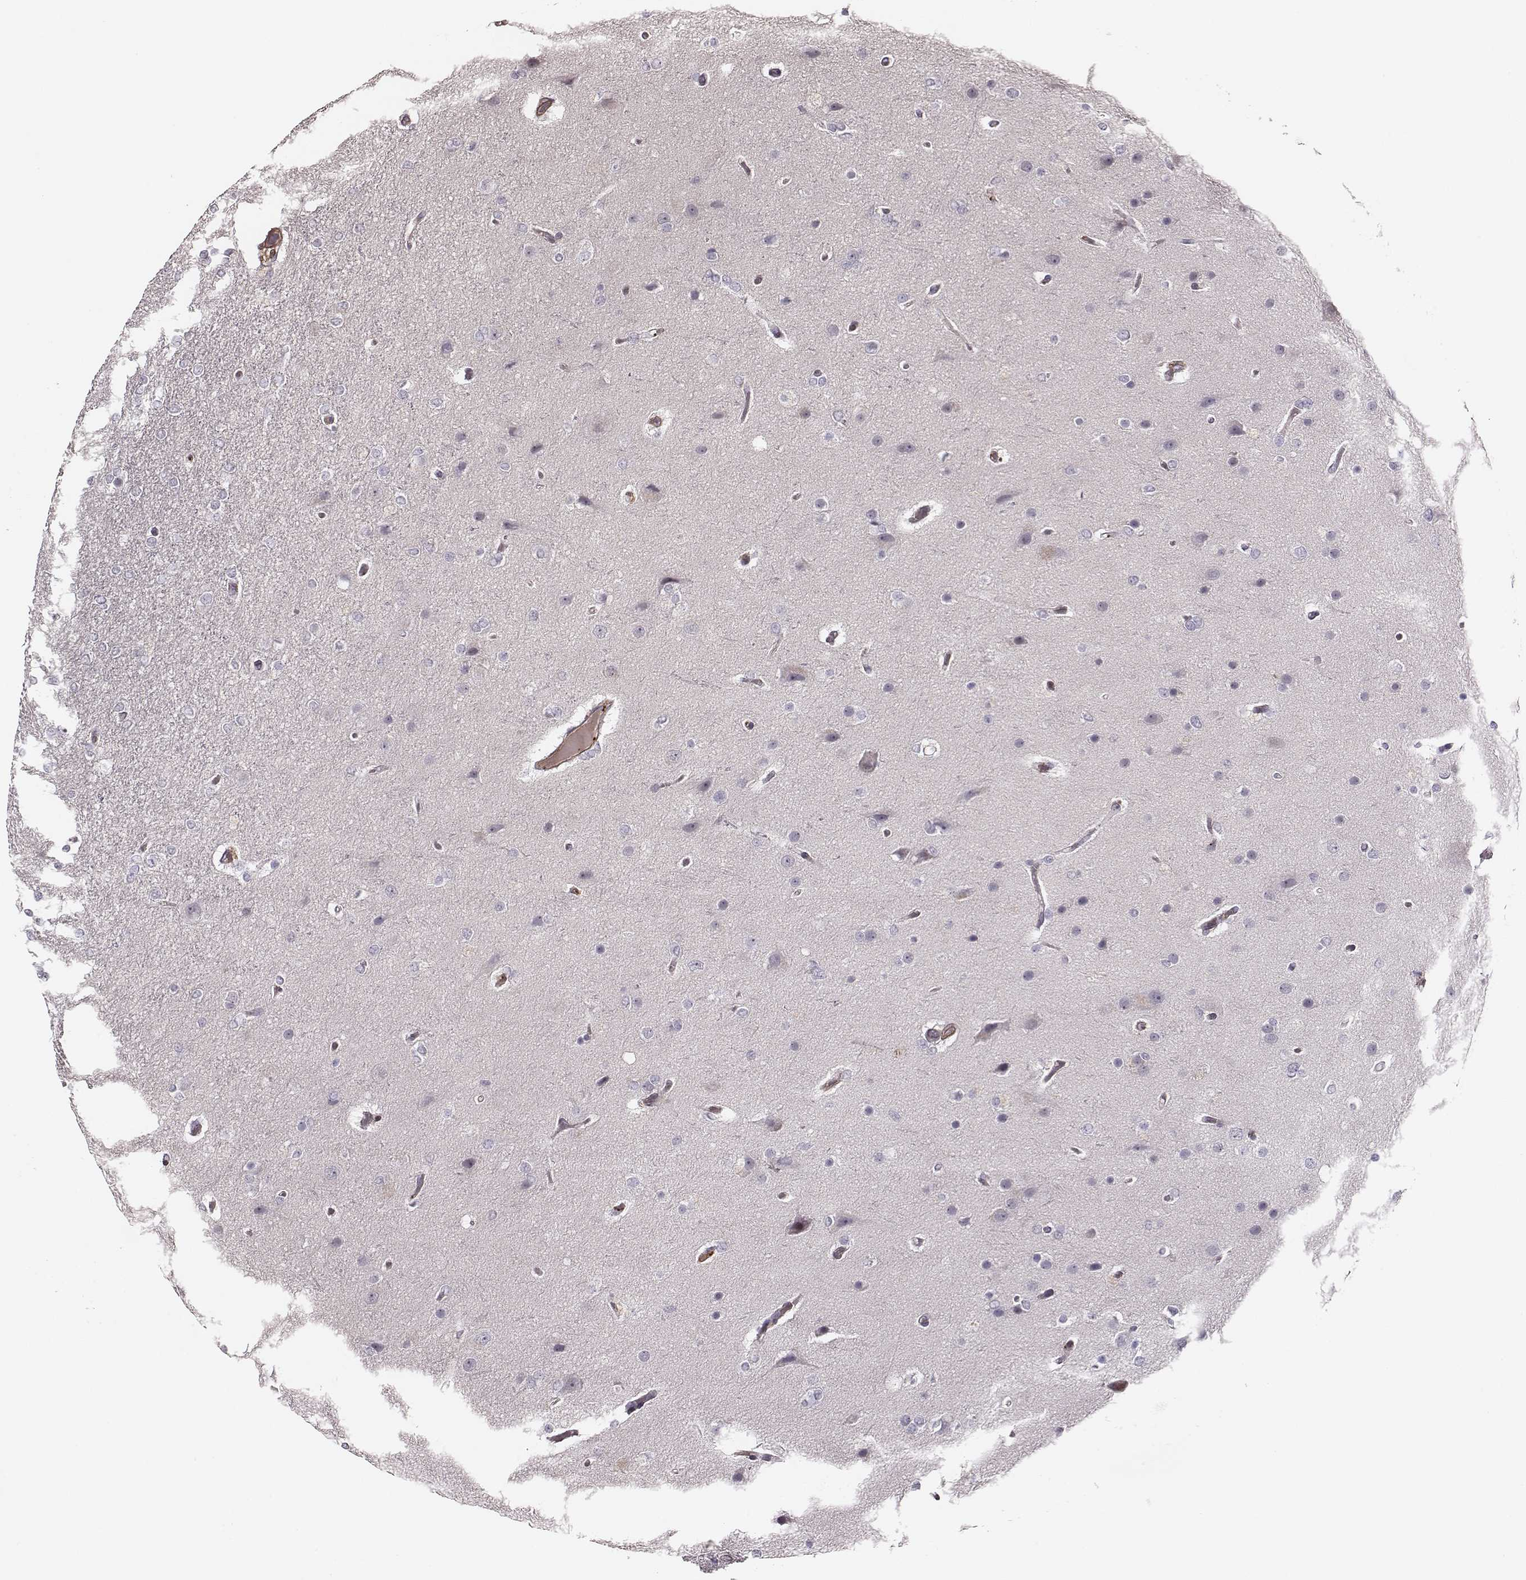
{"staining": {"intensity": "negative", "quantity": "none", "location": "none"}, "tissue": "glioma", "cell_type": "Tumor cells", "image_type": "cancer", "snomed": [{"axis": "morphology", "description": "Glioma, malignant, High grade"}, {"axis": "topography", "description": "Brain"}], "caption": "Photomicrograph shows no significant protein staining in tumor cells of glioma.", "gene": "ZYX", "patient": {"sex": "female", "age": 61}}